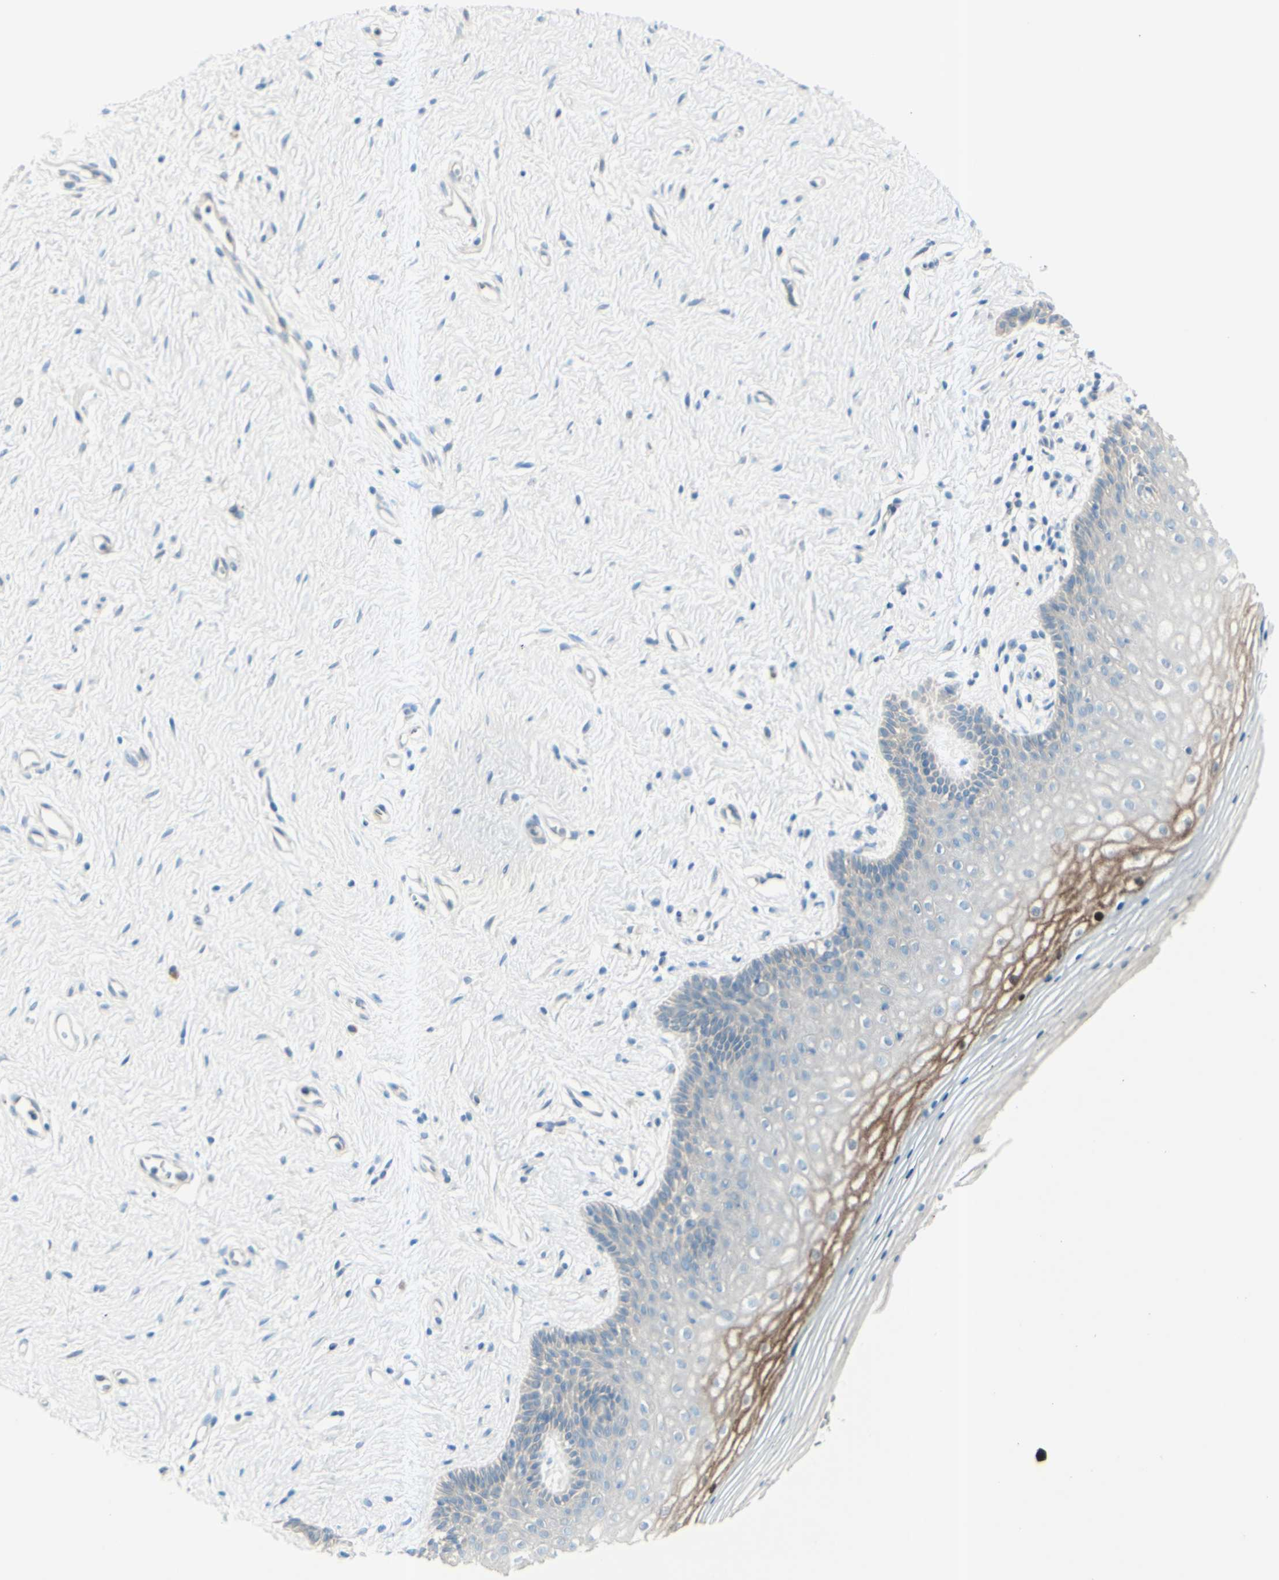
{"staining": {"intensity": "moderate", "quantity": "<25%", "location": "cytoplasmic/membranous"}, "tissue": "vagina", "cell_type": "Squamous epithelial cells", "image_type": "normal", "snomed": [{"axis": "morphology", "description": "Normal tissue, NOS"}, {"axis": "topography", "description": "Vagina"}], "caption": "Normal vagina shows moderate cytoplasmic/membranous positivity in approximately <25% of squamous epithelial cells.", "gene": "B4GALT1", "patient": {"sex": "female", "age": 44}}